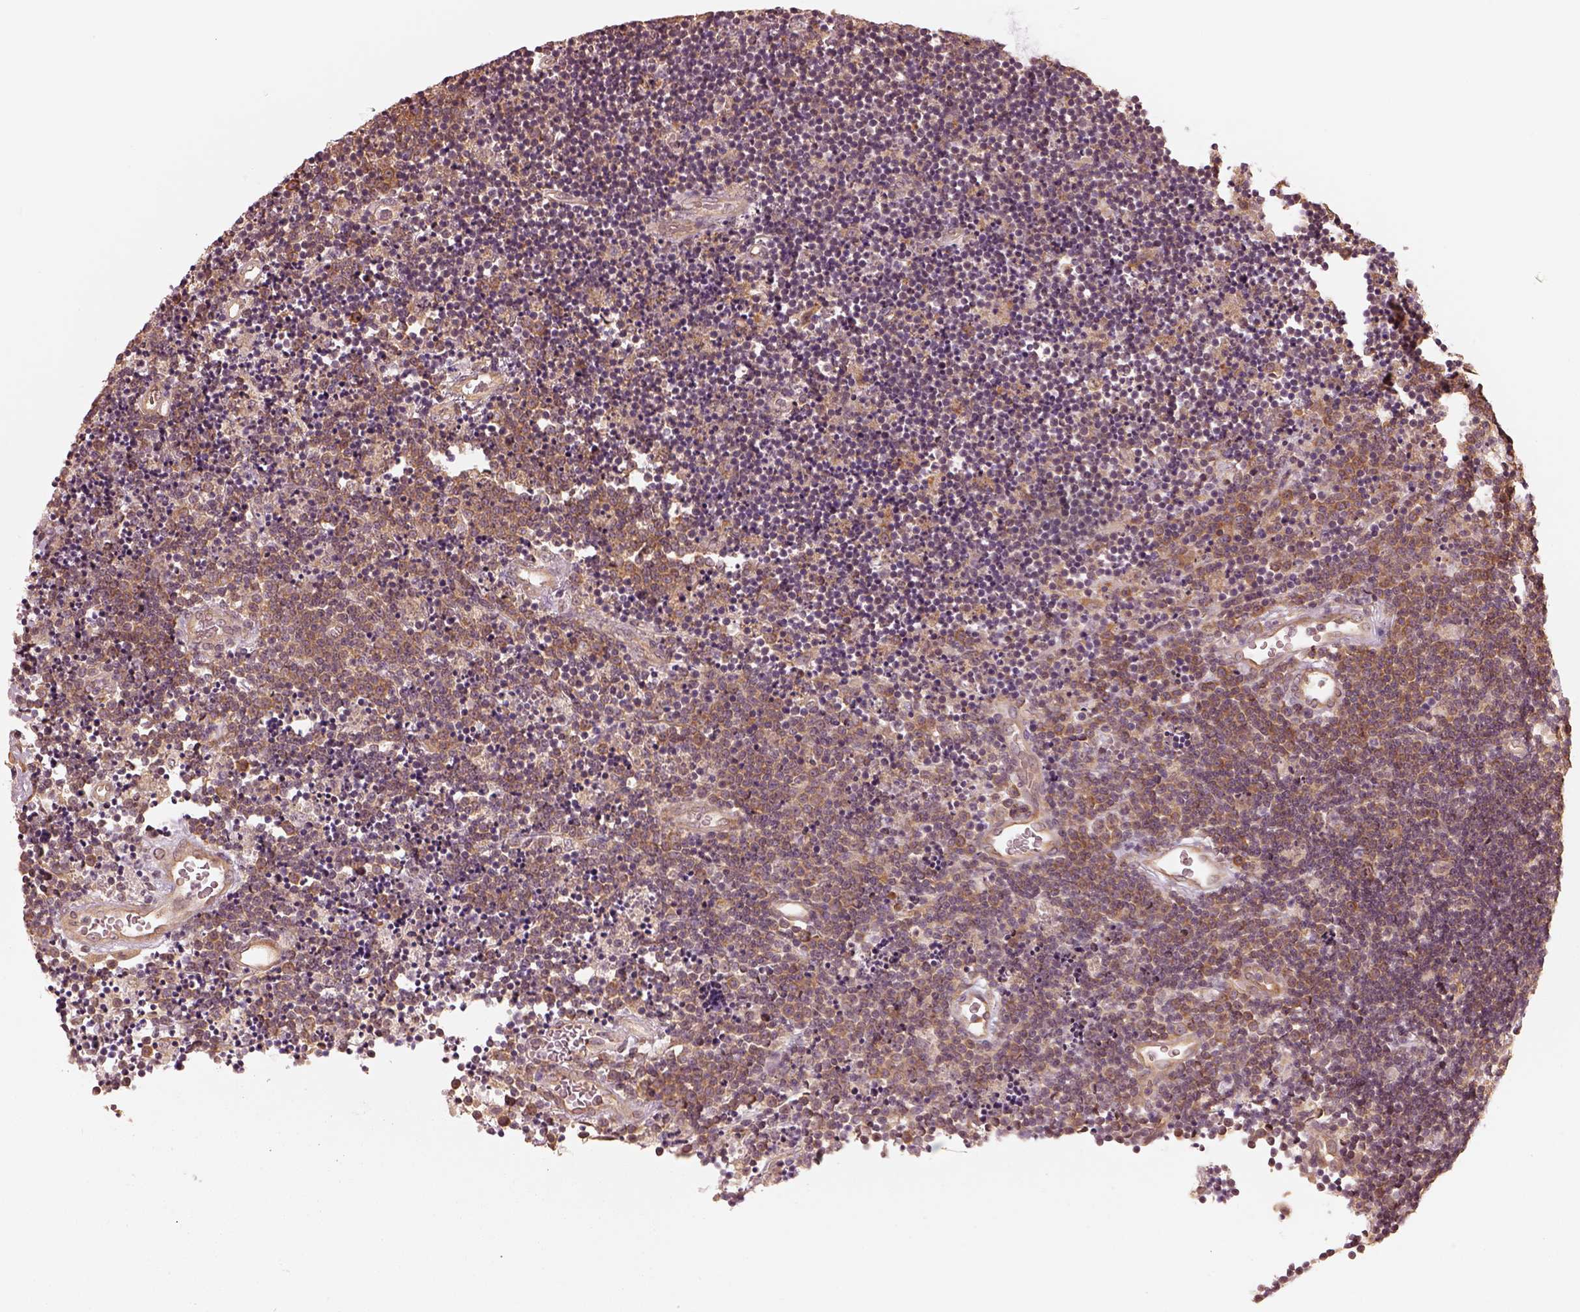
{"staining": {"intensity": "moderate", "quantity": ">75%", "location": "cytoplasmic/membranous"}, "tissue": "lymphoma", "cell_type": "Tumor cells", "image_type": "cancer", "snomed": [{"axis": "morphology", "description": "Malignant lymphoma, non-Hodgkin's type, Low grade"}, {"axis": "topography", "description": "Brain"}], "caption": "Malignant lymphoma, non-Hodgkin's type (low-grade) stained with a protein marker demonstrates moderate staining in tumor cells.", "gene": "RPS5", "patient": {"sex": "female", "age": 66}}